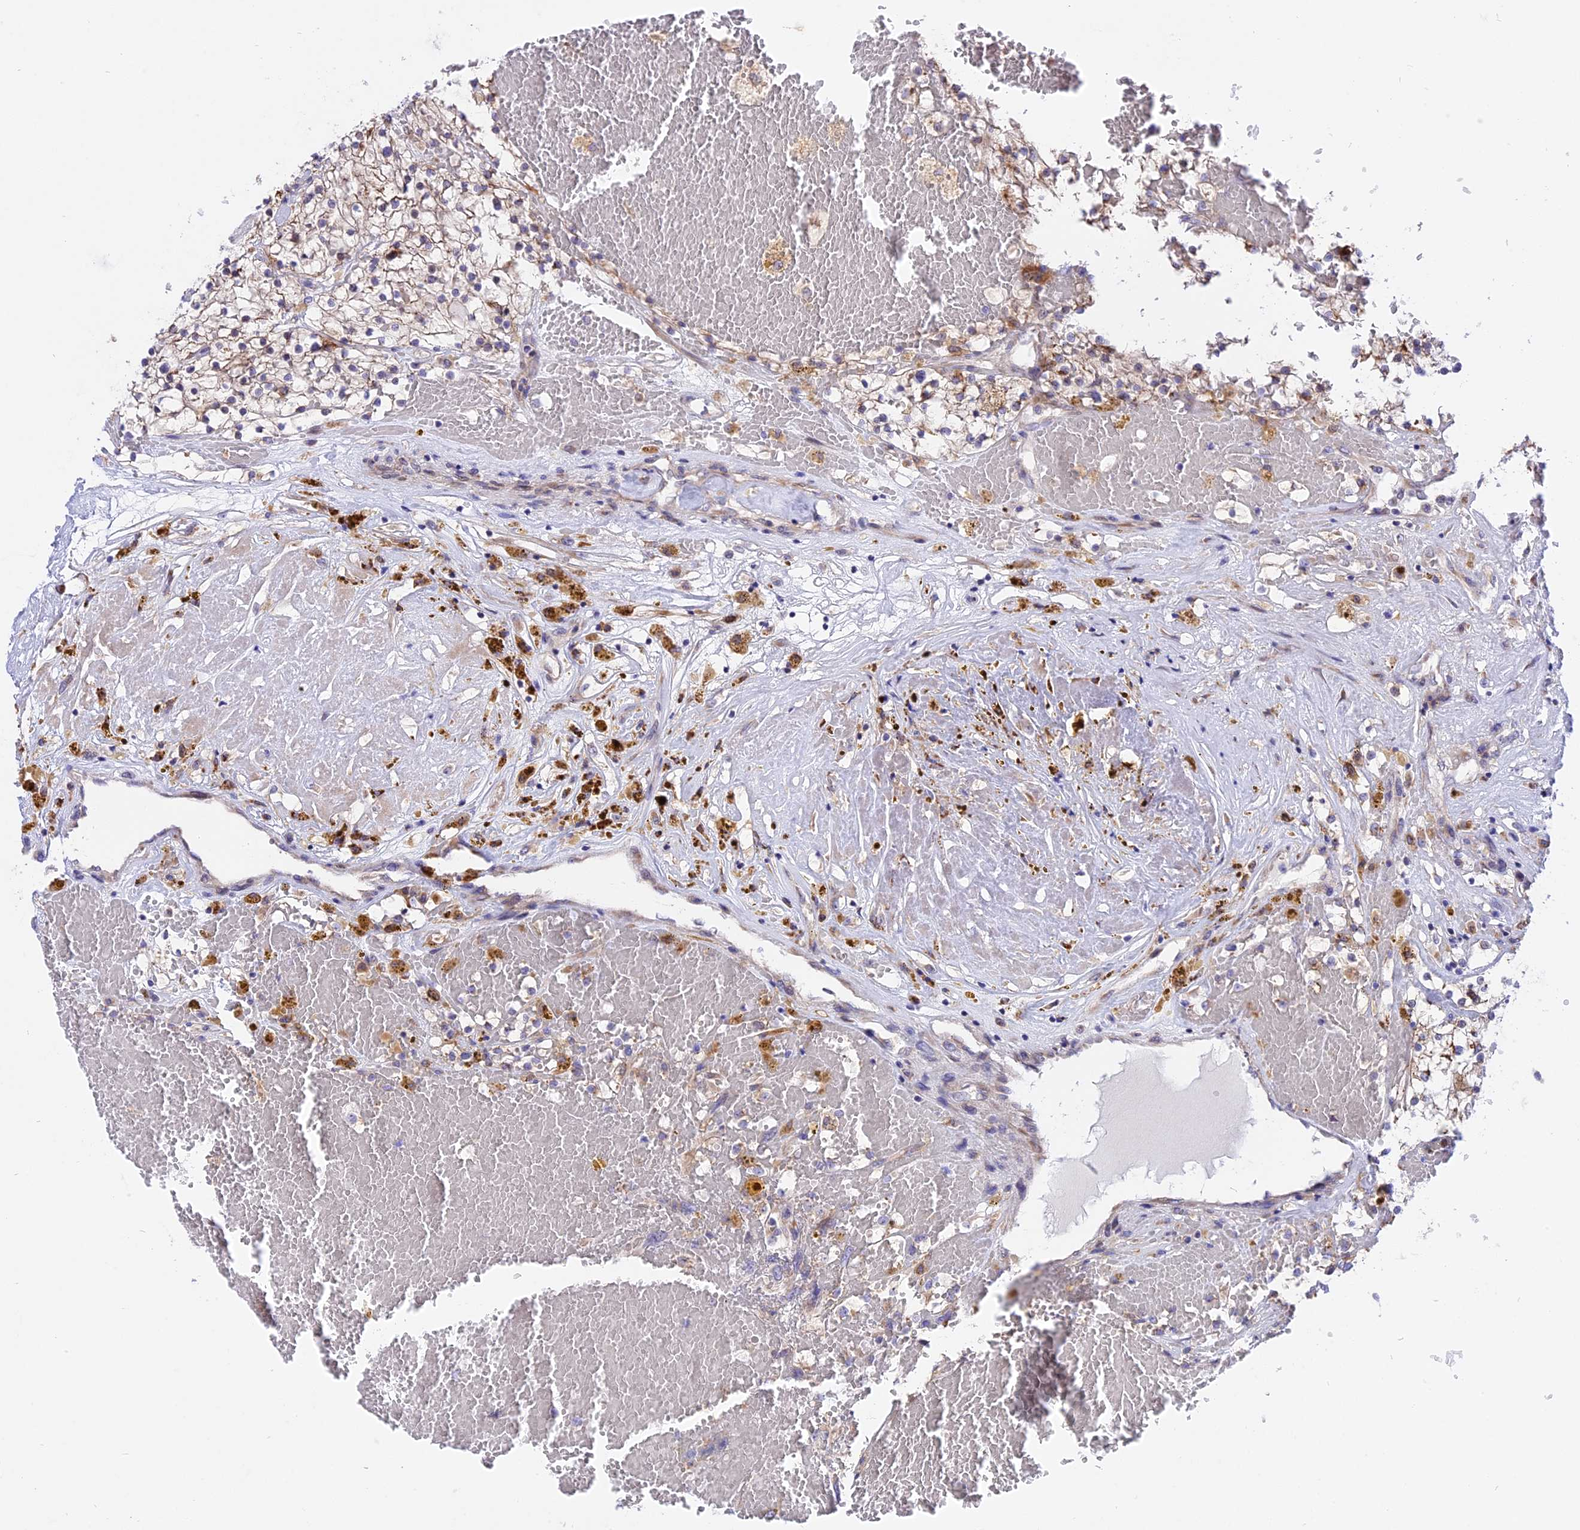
{"staining": {"intensity": "moderate", "quantity": "25%-75%", "location": "cytoplasmic/membranous"}, "tissue": "renal cancer", "cell_type": "Tumor cells", "image_type": "cancer", "snomed": [{"axis": "morphology", "description": "Normal tissue, NOS"}, {"axis": "morphology", "description": "Adenocarcinoma, NOS"}, {"axis": "topography", "description": "Kidney"}], "caption": "DAB immunohistochemical staining of renal adenocarcinoma exhibits moderate cytoplasmic/membranous protein expression in about 25%-75% of tumor cells.", "gene": "ARMCX6", "patient": {"sex": "male", "age": 68}}